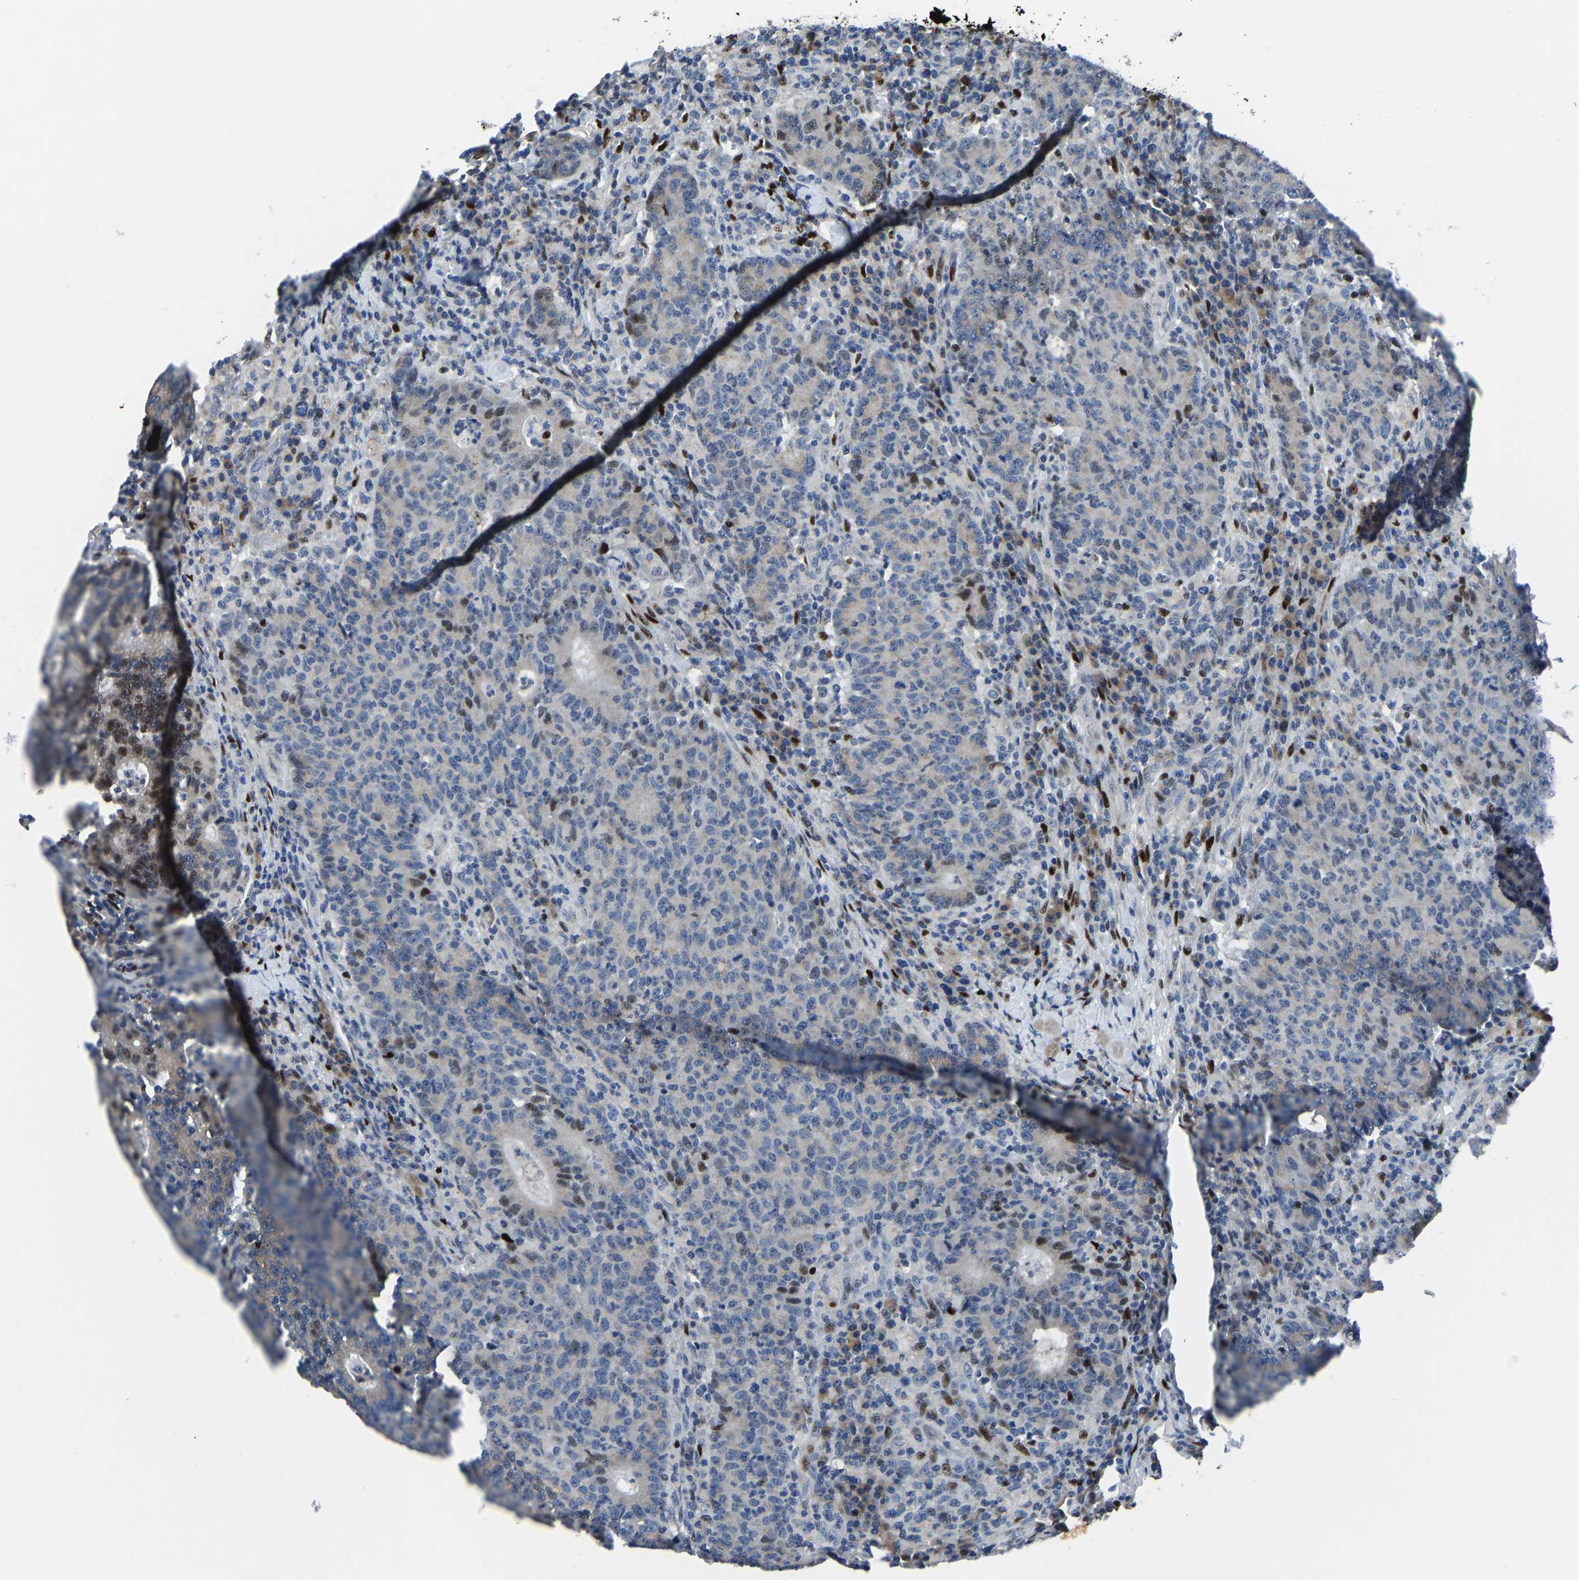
{"staining": {"intensity": "moderate", "quantity": "<25%", "location": "nuclear"}, "tissue": "colorectal cancer", "cell_type": "Tumor cells", "image_type": "cancer", "snomed": [{"axis": "morphology", "description": "Adenocarcinoma, NOS"}, {"axis": "topography", "description": "Colon"}], "caption": "Immunohistochemistry (IHC) of human adenocarcinoma (colorectal) reveals low levels of moderate nuclear expression in about <25% of tumor cells.", "gene": "EGR1", "patient": {"sex": "female", "age": 75}}